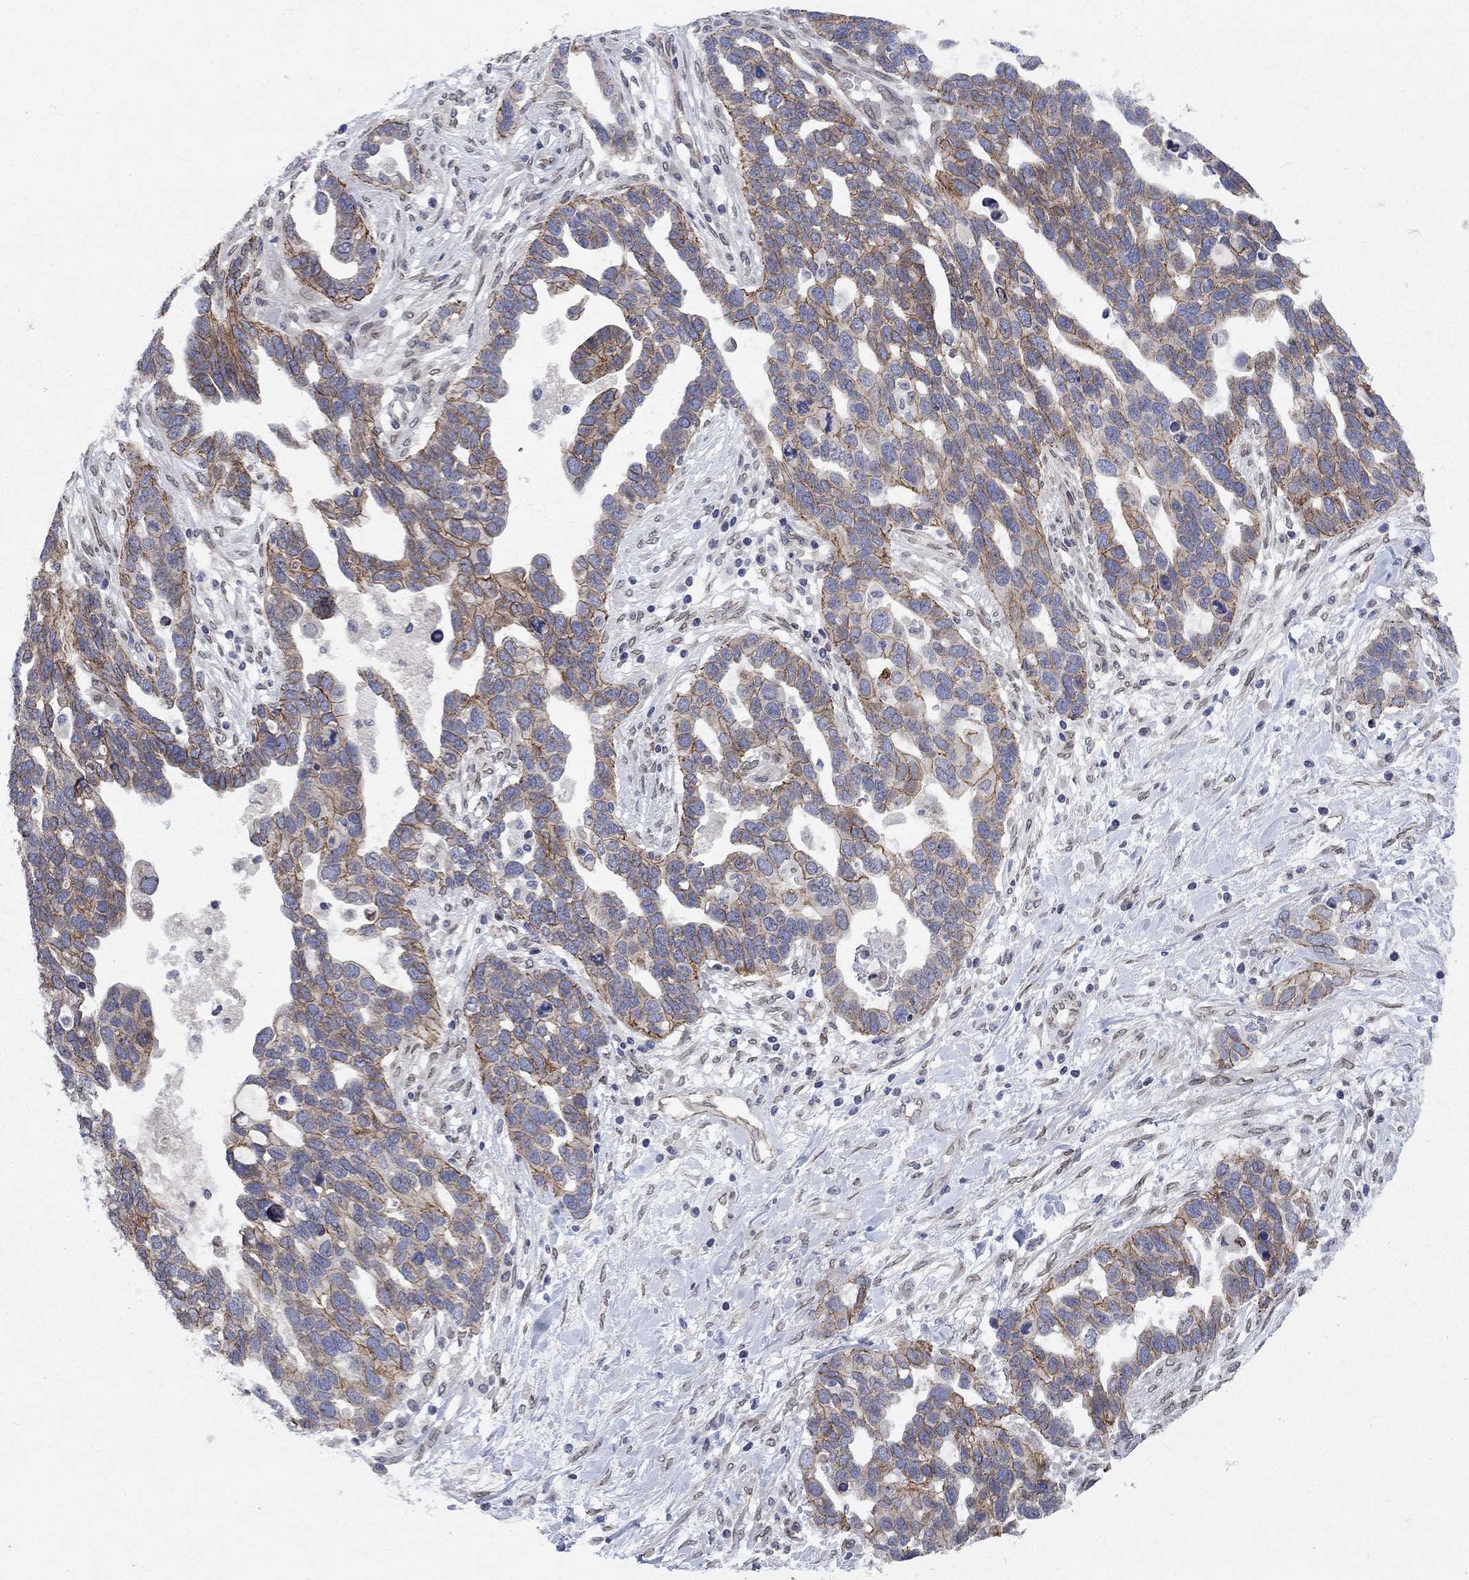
{"staining": {"intensity": "moderate", "quantity": ">75%", "location": "cytoplasmic/membranous"}, "tissue": "ovarian cancer", "cell_type": "Tumor cells", "image_type": "cancer", "snomed": [{"axis": "morphology", "description": "Cystadenocarcinoma, serous, NOS"}, {"axis": "topography", "description": "Ovary"}], "caption": "IHC of human serous cystadenocarcinoma (ovarian) shows medium levels of moderate cytoplasmic/membranous staining in approximately >75% of tumor cells. (brown staining indicates protein expression, while blue staining denotes nuclei).", "gene": "EMC9", "patient": {"sex": "female", "age": 54}}